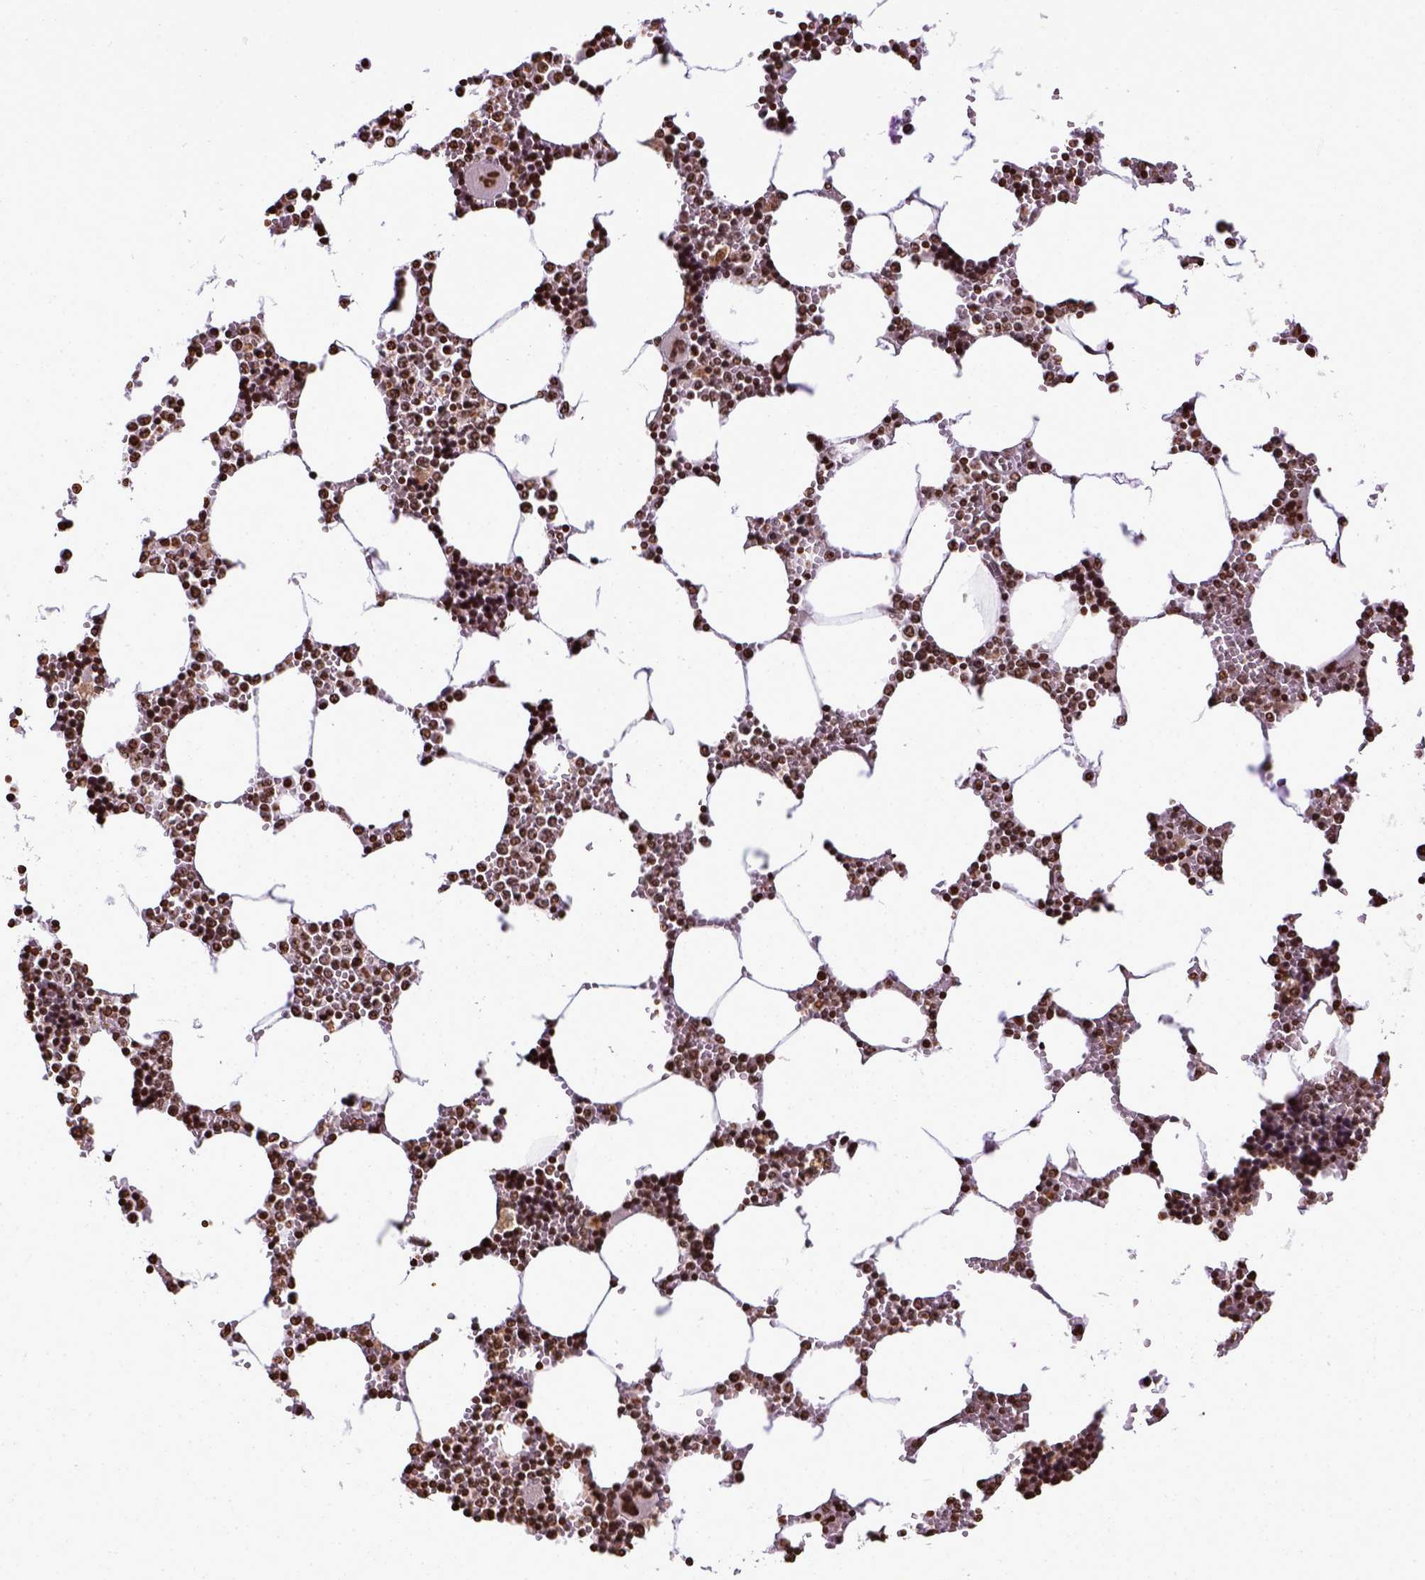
{"staining": {"intensity": "strong", "quantity": ">75%", "location": "nuclear"}, "tissue": "bone marrow", "cell_type": "Hematopoietic cells", "image_type": "normal", "snomed": [{"axis": "morphology", "description": "Normal tissue, NOS"}, {"axis": "topography", "description": "Bone marrow"}], "caption": "Immunohistochemistry (DAB (3,3'-diaminobenzidine)) staining of normal human bone marrow exhibits strong nuclear protein expression in approximately >75% of hematopoietic cells. The protein of interest is shown in brown color, while the nuclei are stained blue.", "gene": "ZNF75D", "patient": {"sex": "male", "age": 54}}